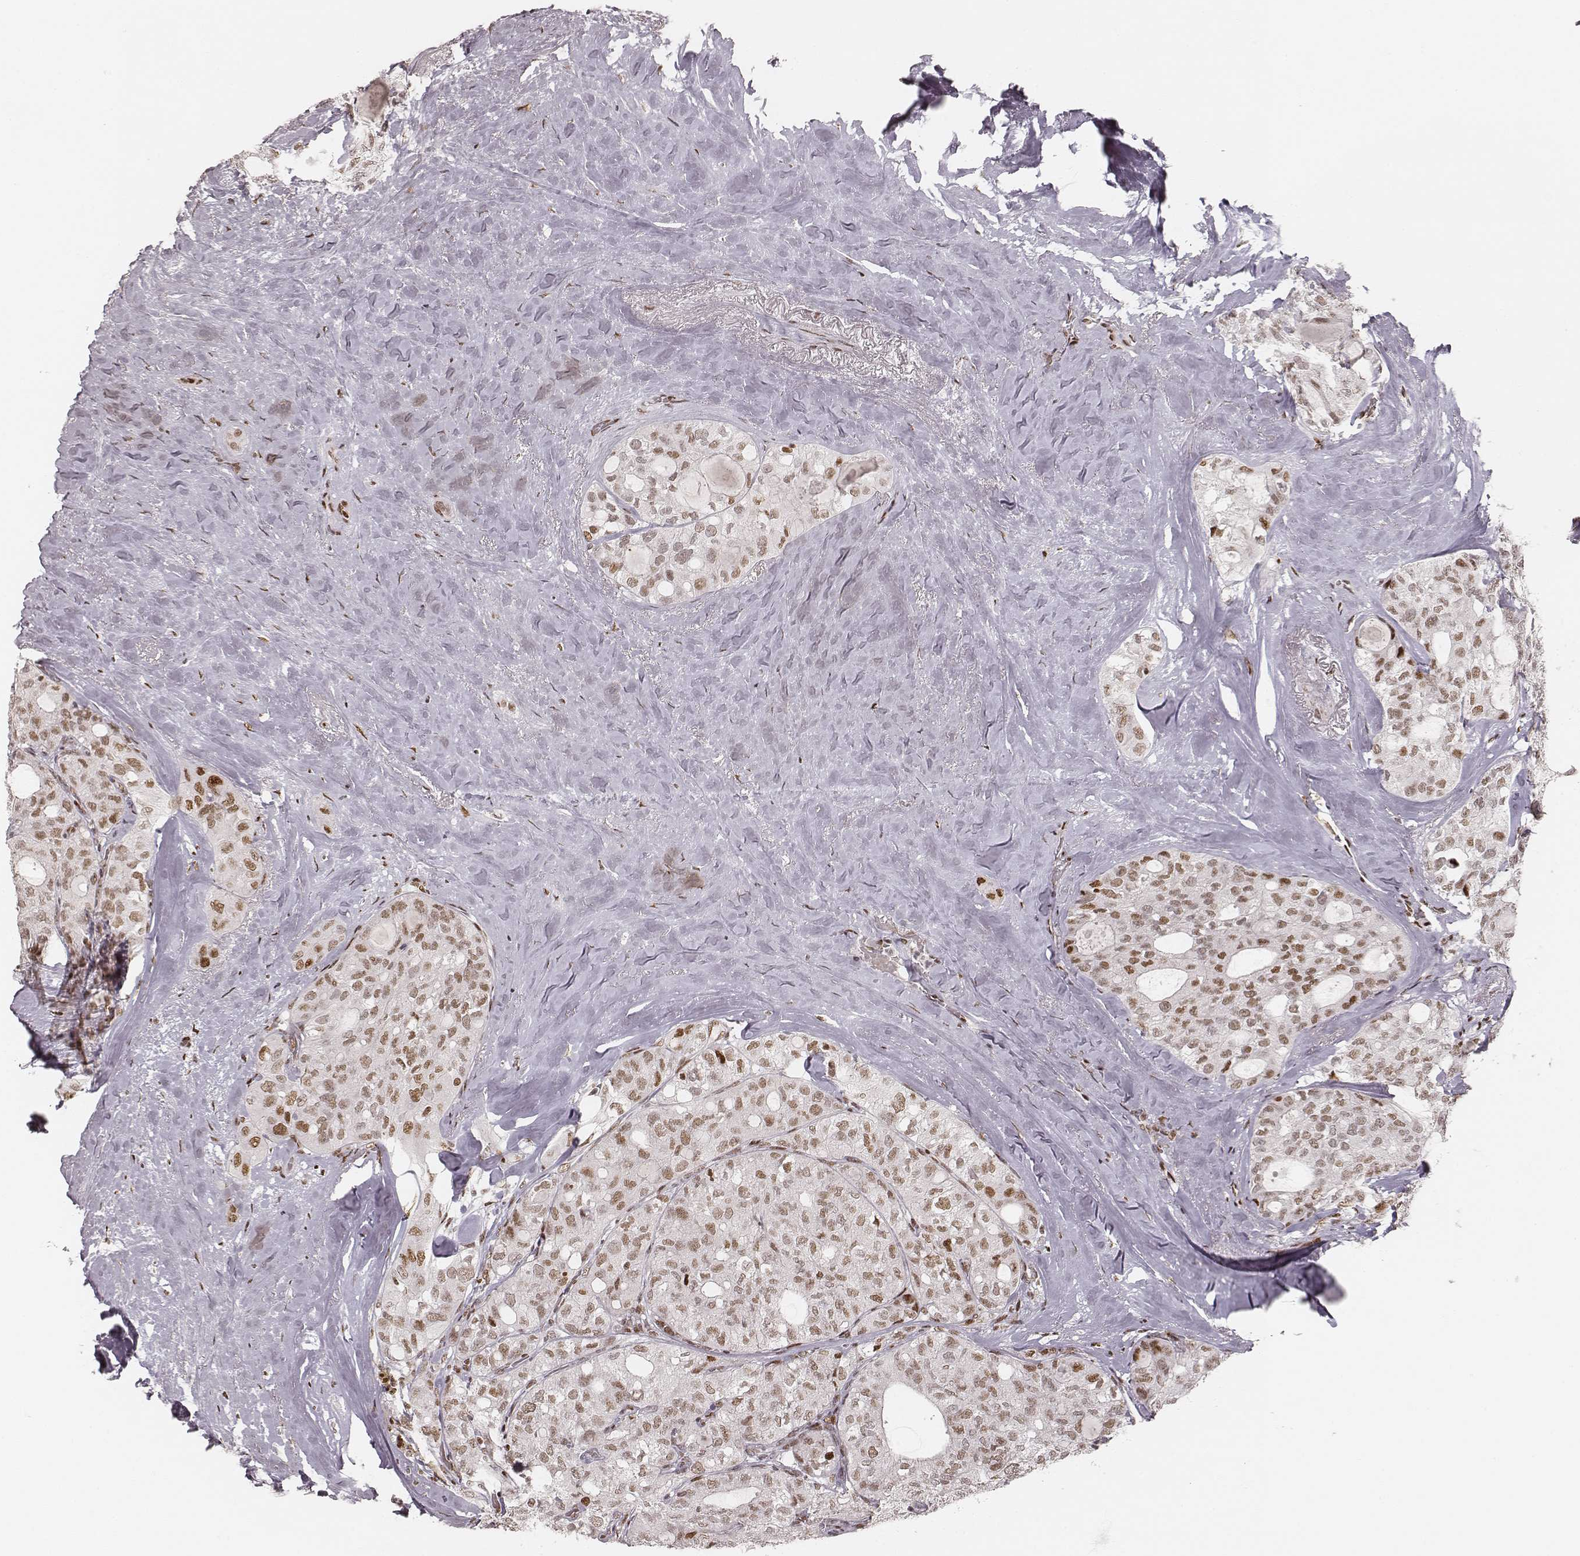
{"staining": {"intensity": "moderate", "quantity": ">75%", "location": "nuclear"}, "tissue": "thyroid cancer", "cell_type": "Tumor cells", "image_type": "cancer", "snomed": [{"axis": "morphology", "description": "Follicular adenoma carcinoma, NOS"}, {"axis": "topography", "description": "Thyroid gland"}], "caption": "Immunohistochemical staining of thyroid cancer demonstrates moderate nuclear protein expression in approximately >75% of tumor cells.", "gene": "HNRNPC", "patient": {"sex": "male", "age": 75}}